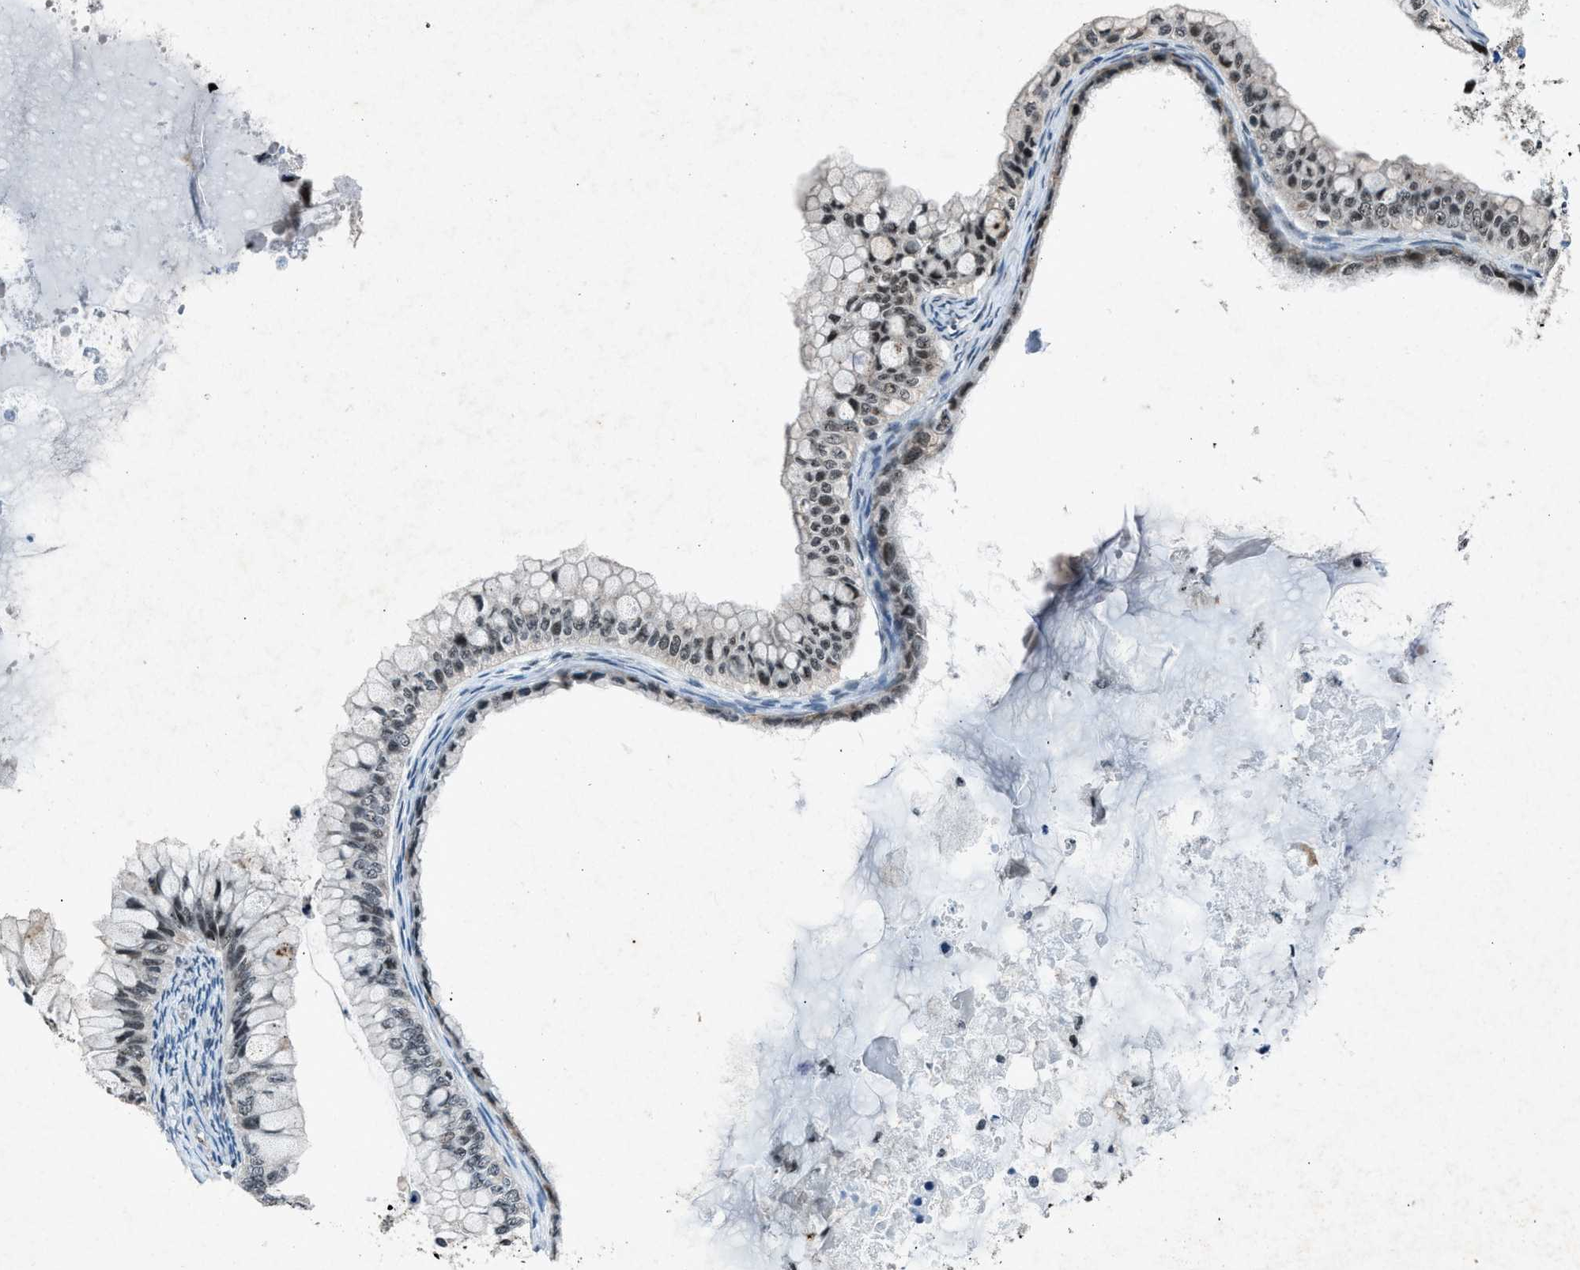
{"staining": {"intensity": "weak", "quantity": "25%-75%", "location": "nuclear"}, "tissue": "ovarian cancer", "cell_type": "Tumor cells", "image_type": "cancer", "snomed": [{"axis": "morphology", "description": "Cystadenocarcinoma, mucinous, NOS"}, {"axis": "topography", "description": "Ovary"}], "caption": "Ovarian cancer stained with a protein marker reveals weak staining in tumor cells.", "gene": "ADCY1", "patient": {"sex": "female", "age": 80}}